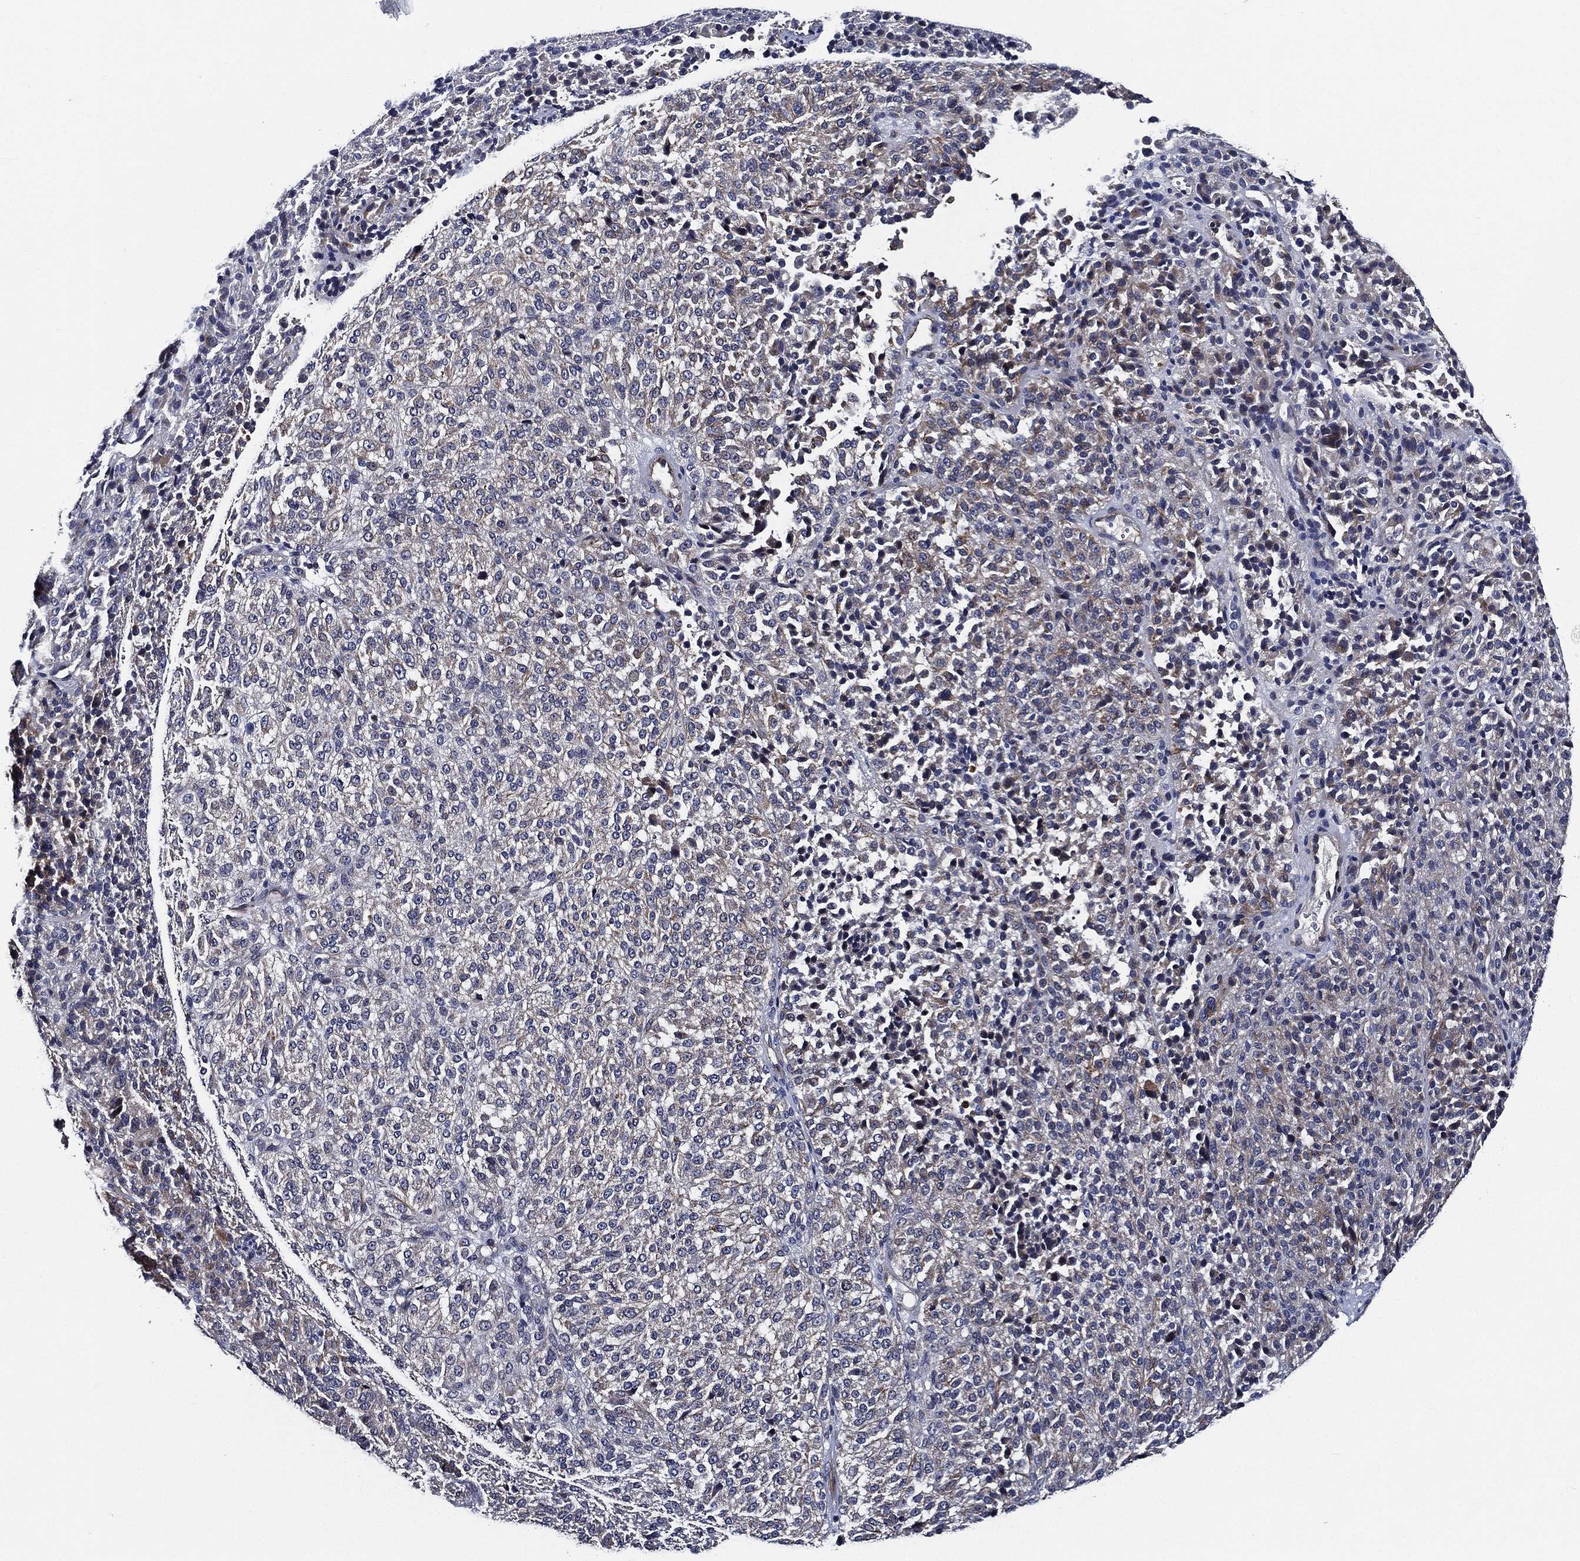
{"staining": {"intensity": "negative", "quantity": "none", "location": "none"}, "tissue": "melanoma", "cell_type": "Tumor cells", "image_type": "cancer", "snomed": [{"axis": "morphology", "description": "Malignant melanoma, Metastatic site"}, {"axis": "topography", "description": "Brain"}], "caption": "This is a histopathology image of IHC staining of malignant melanoma (metastatic site), which shows no positivity in tumor cells.", "gene": "KIF20B", "patient": {"sex": "female", "age": 56}}